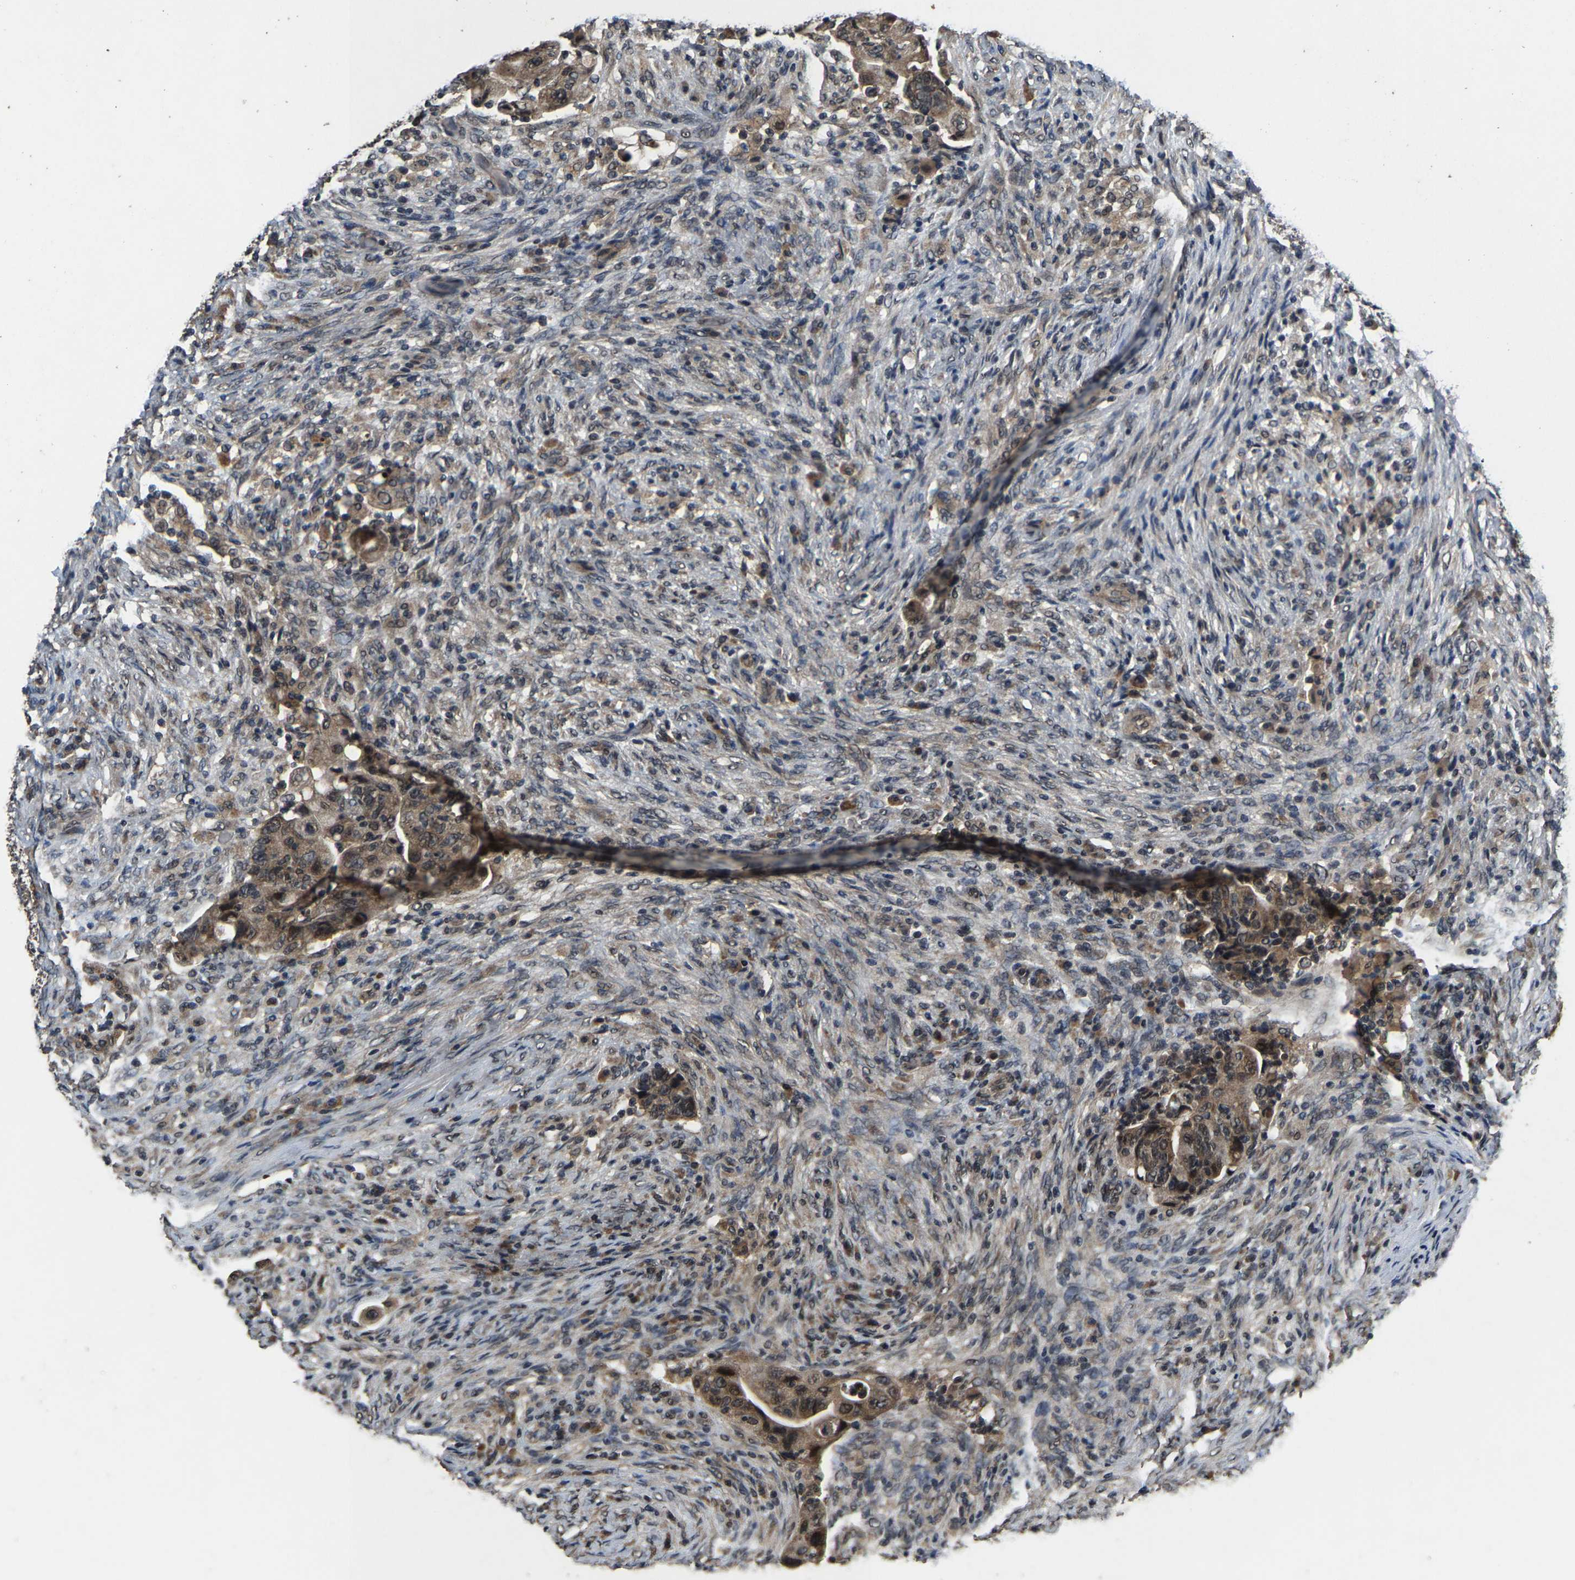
{"staining": {"intensity": "weak", "quantity": ">75%", "location": "cytoplasmic/membranous,nuclear"}, "tissue": "colorectal cancer", "cell_type": "Tumor cells", "image_type": "cancer", "snomed": [{"axis": "morphology", "description": "Adenocarcinoma, NOS"}, {"axis": "topography", "description": "Rectum"}], "caption": "Colorectal adenocarcinoma tissue shows weak cytoplasmic/membranous and nuclear staining in about >75% of tumor cells Nuclei are stained in blue.", "gene": "HUWE1", "patient": {"sex": "female", "age": 71}}